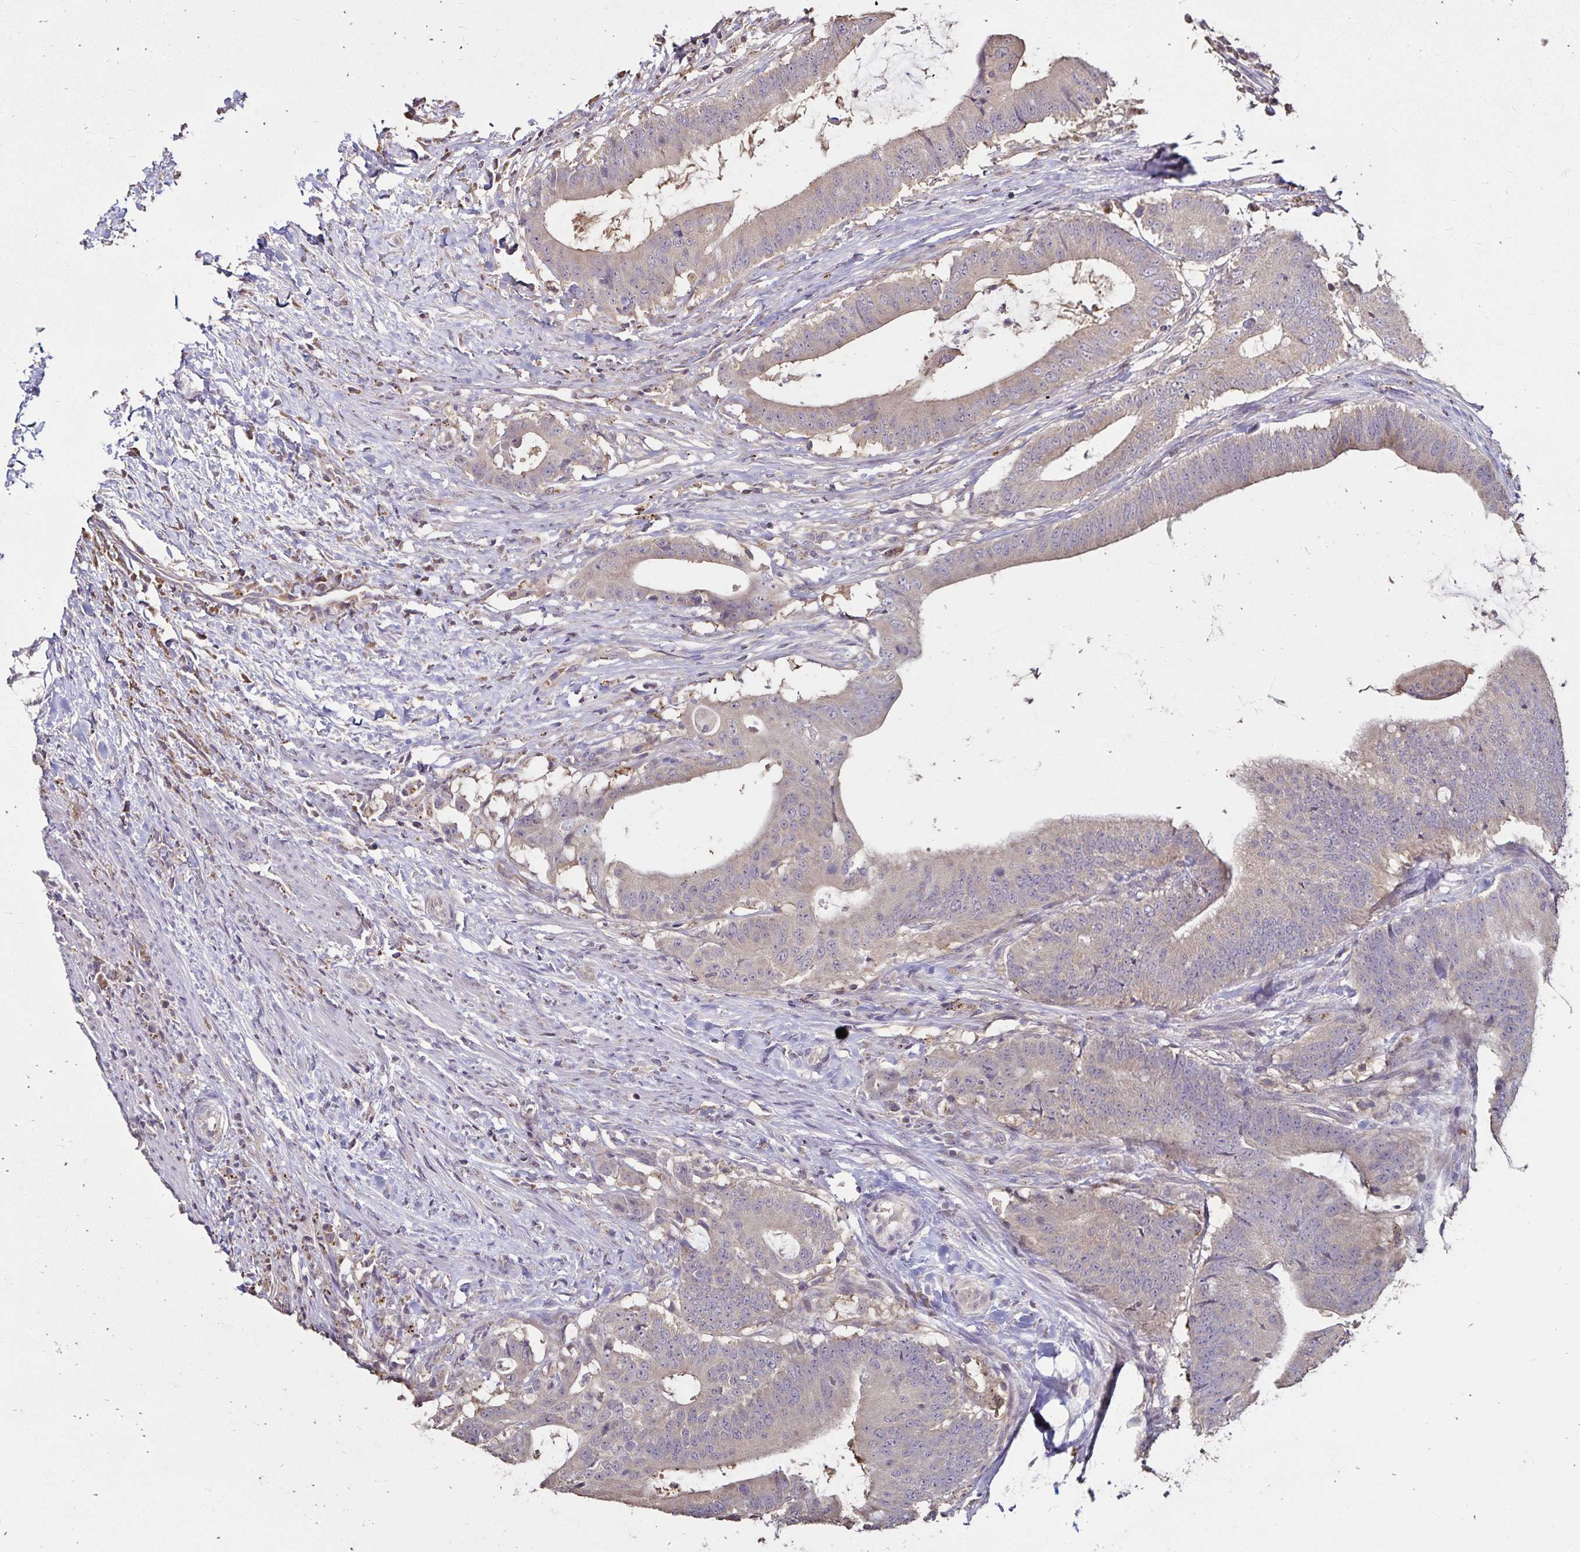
{"staining": {"intensity": "weak", "quantity": "<25%", "location": "cytoplasmic/membranous"}, "tissue": "colorectal cancer", "cell_type": "Tumor cells", "image_type": "cancer", "snomed": [{"axis": "morphology", "description": "Adenocarcinoma, NOS"}, {"axis": "topography", "description": "Colon"}], "caption": "IHC of human colorectal cancer shows no staining in tumor cells. (IHC, brightfield microscopy, high magnification).", "gene": "EMC10", "patient": {"sex": "female", "age": 43}}